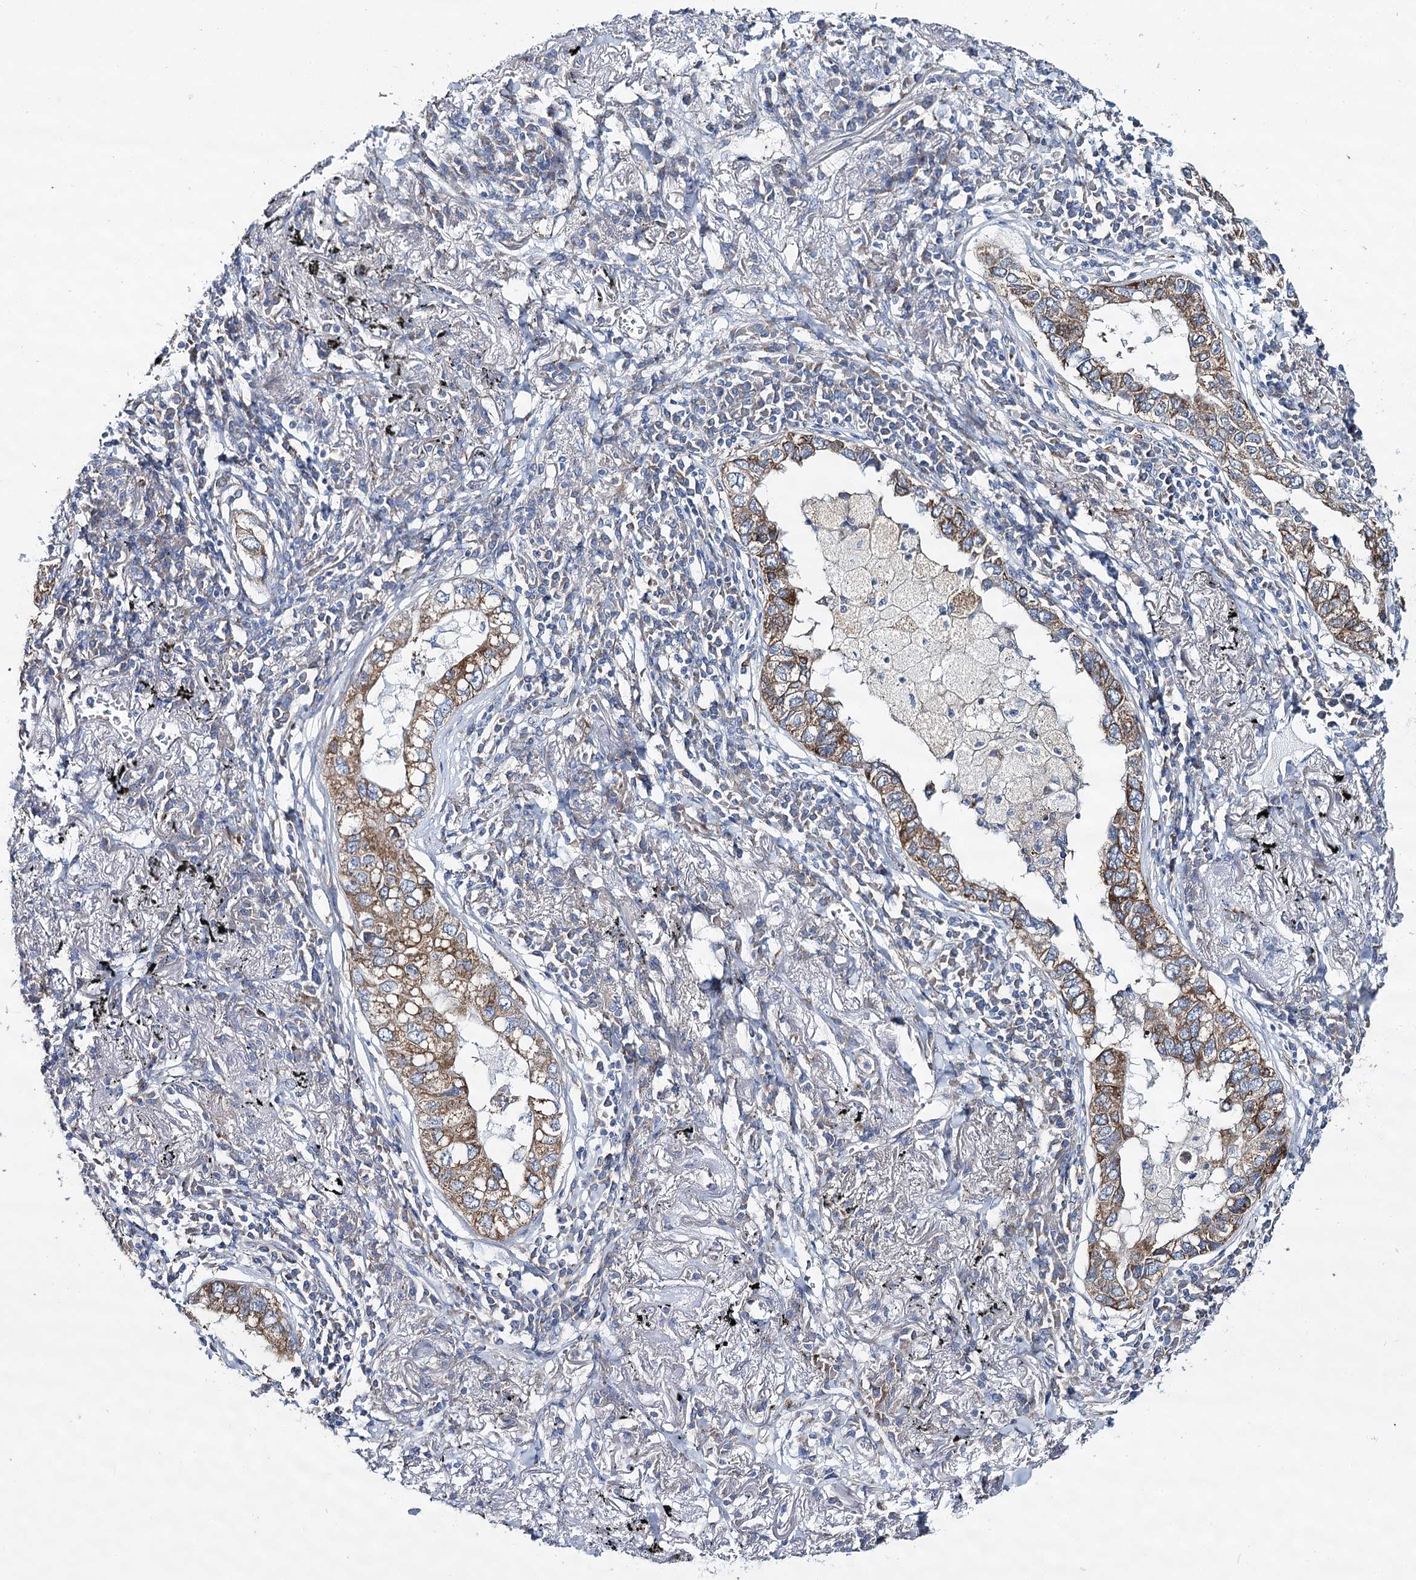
{"staining": {"intensity": "moderate", "quantity": ">75%", "location": "cytoplasmic/membranous"}, "tissue": "lung cancer", "cell_type": "Tumor cells", "image_type": "cancer", "snomed": [{"axis": "morphology", "description": "Adenocarcinoma, NOS"}, {"axis": "topography", "description": "Lung"}], "caption": "This is an image of IHC staining of lung cancer, which shows moderate staining in the cytoplasmic/membranous of tumor cells.", "gene": "THUMPD3", "patient": {"sex": "male", "age": 65}}